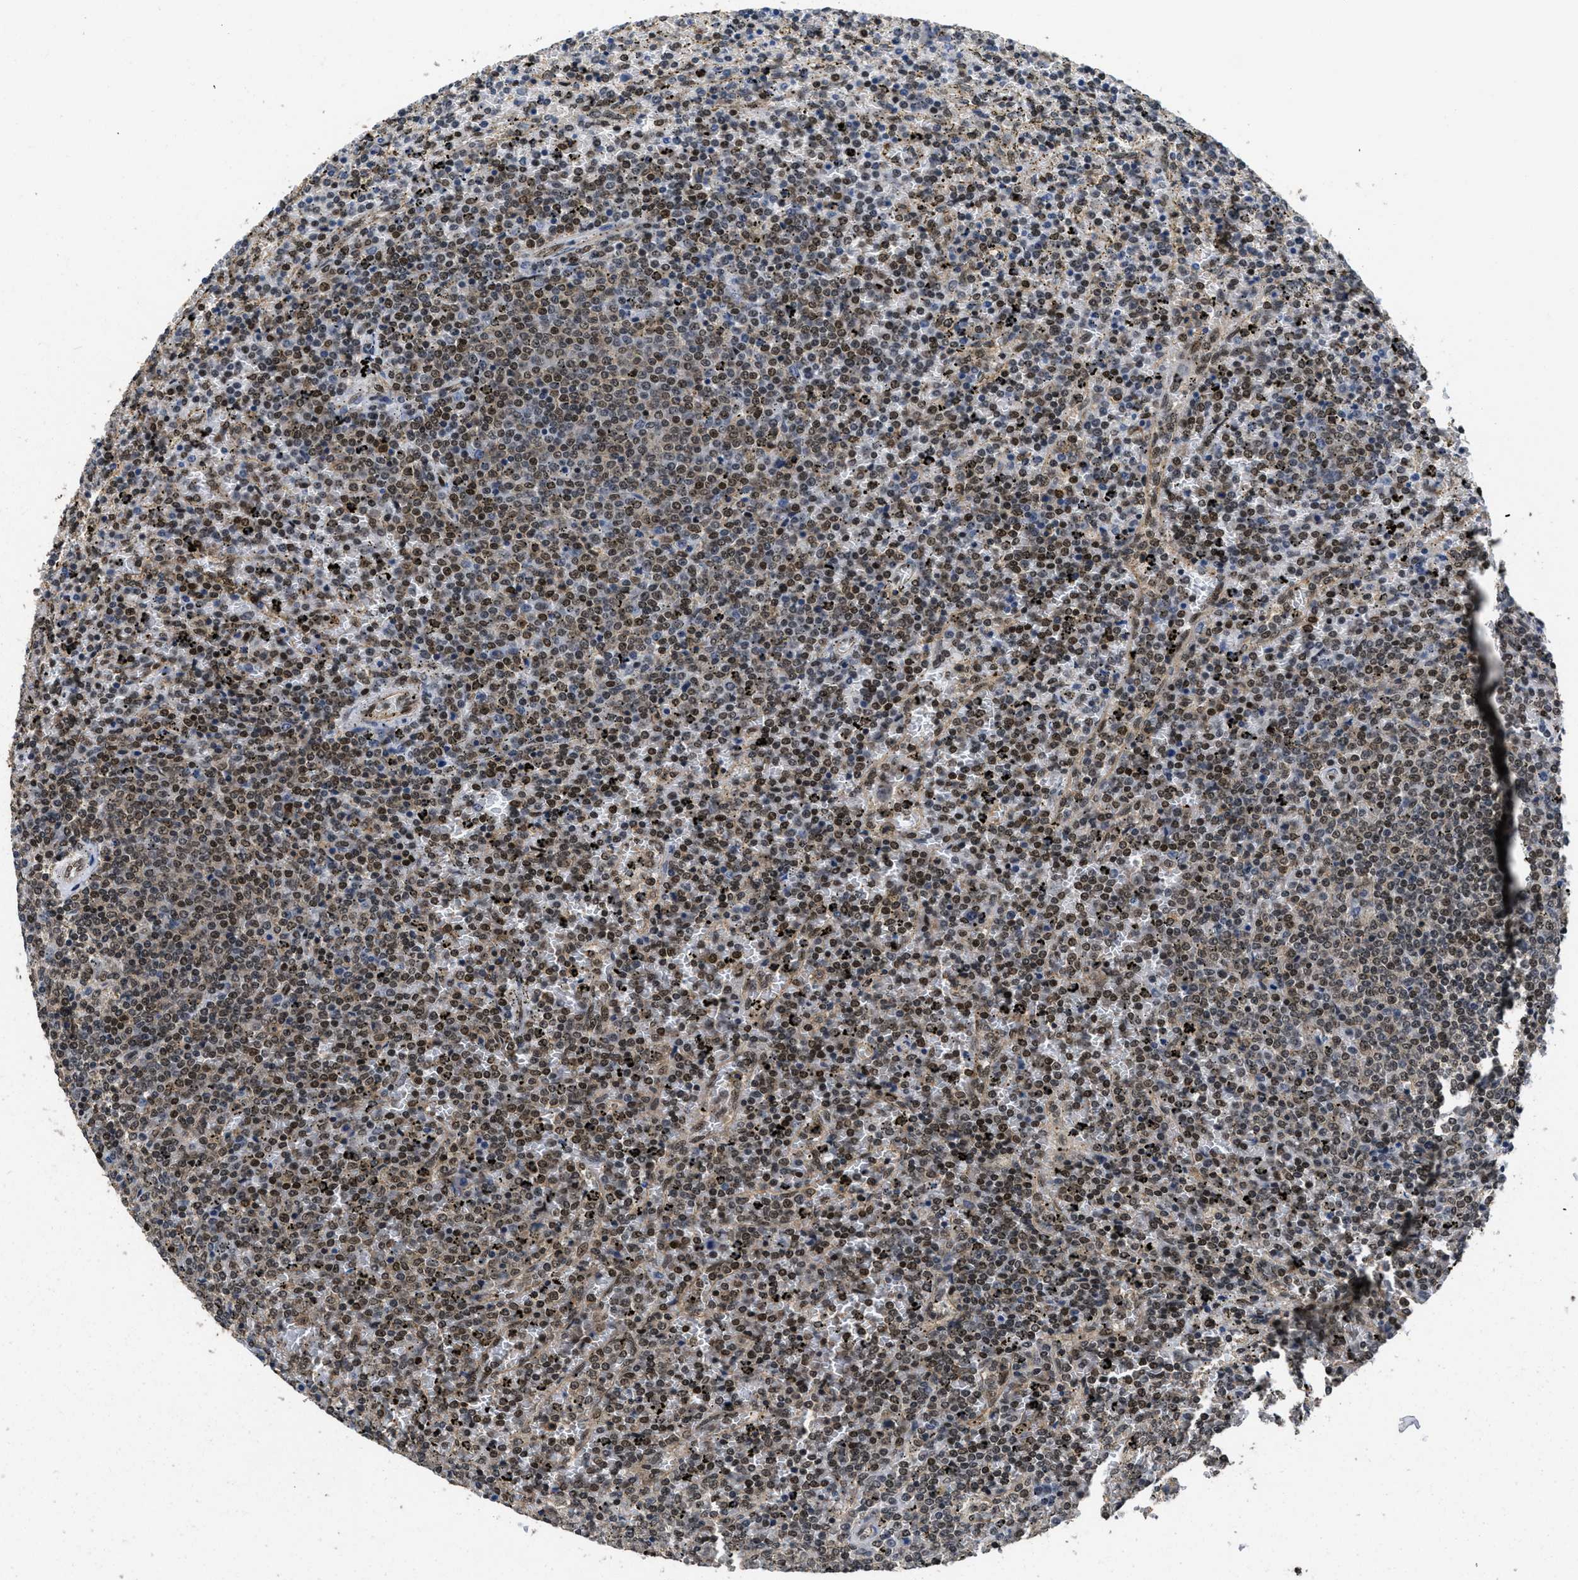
{"staining": {"intensity": "strong", "quantity": ">75%", "location": "nuclear"}, "tissue": "lymphoma", "cell_type": "Tumor cells", "image_type": "cancer", "snomed": [{"axis": "morphology", "description": "Malignant lymphoma, non-Hodgkin's type, Low grade"}, {"axis": "topography", "description": "Spleen"}], "caption": "Brown immunohistochemical staining in lymphoma reveals strong nuclear positivity in approximately >75% of tumor cells. The protein of interest is stained brown, and the nuclei are stained in blue (DAB IHC with brightfield microscopy, high magnification).", "gene": "CUL4B", "patient": {"sex": "female", "age": 77}}